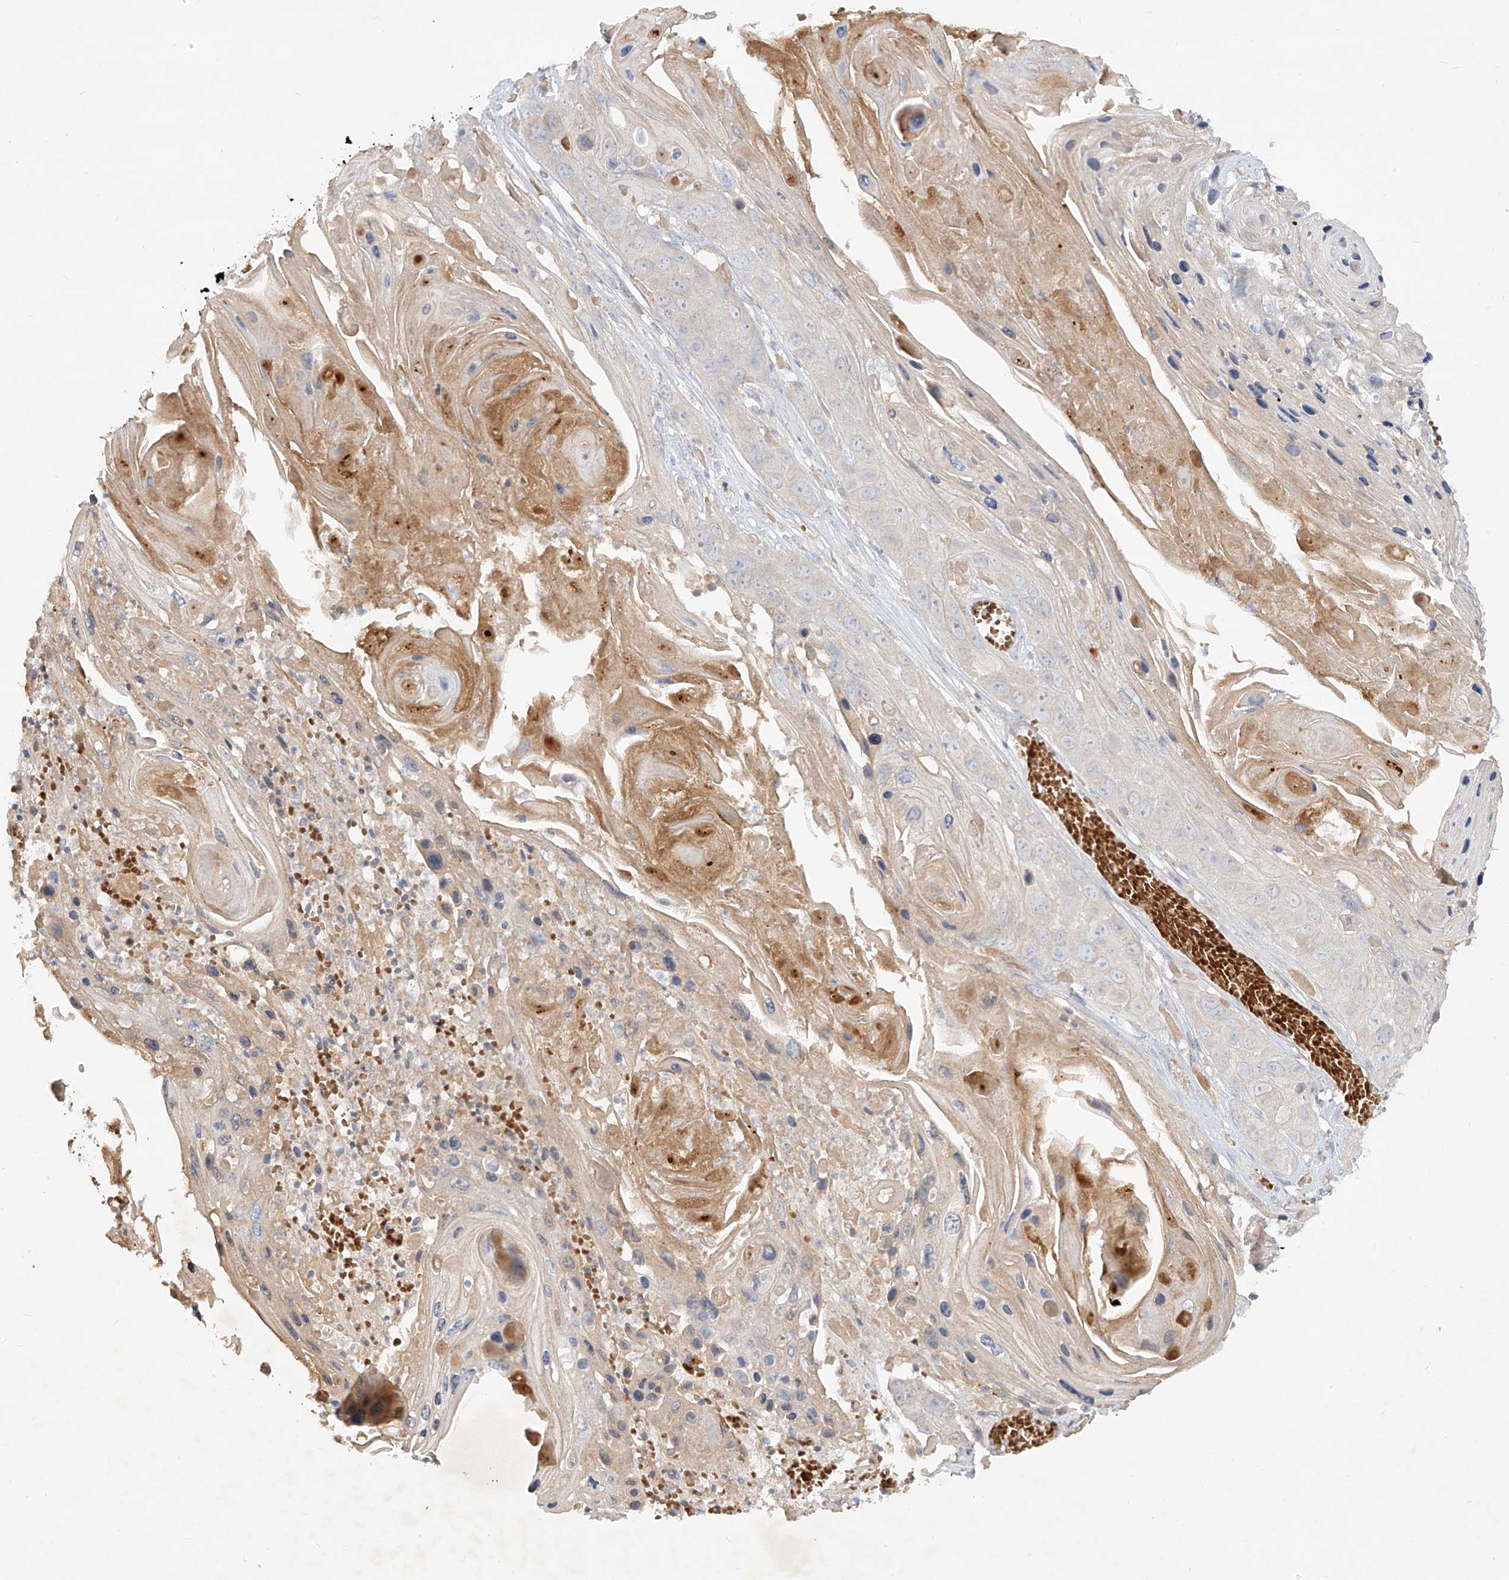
{"staining": {"intensity": "negative", "quantity": "none", "location": "none"}, "tissue": "skin cancer", "cell_type": "Tumor cells", "image_type": "cancer", "snomed": [{"axis": "morphology", "description": "Squamous cell carcinoma, NOS"}, {"axis": "topography", "description": "Skin"}], "caption": "Skin cancer (squamous cell carcinoma) stained for a protein using IHC exhibits no expression tumor cells.", "gene": "KPNA7", "patient": {"sex": "male", "age": 55}}